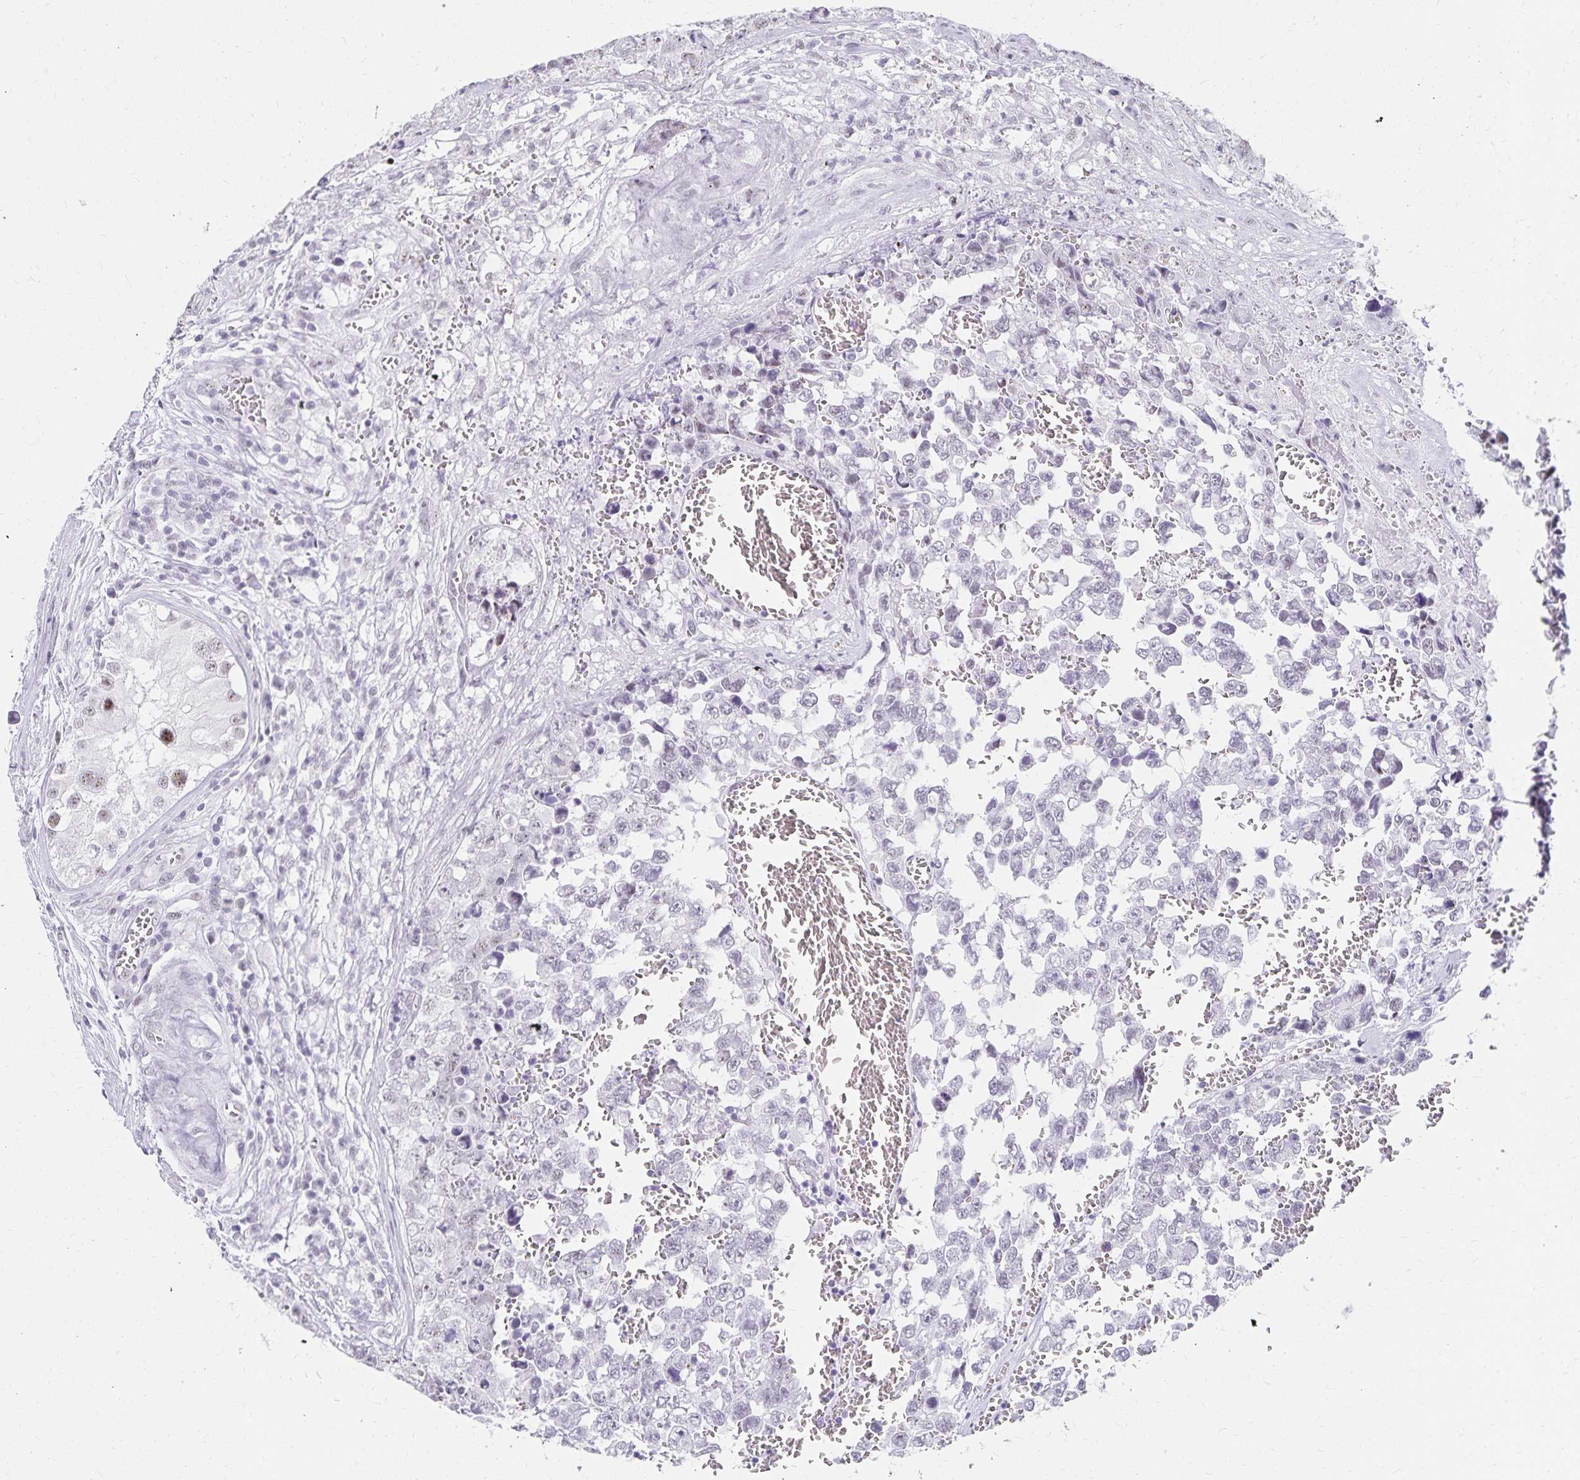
{"staining": {"intensity": "negative", "quantity": "none", "location": "none"}, "tissue": "testis cancer", "cell_type": "Tumor cells", "image_type": "cancer", "snomed": [{"axis": "morphology", "description": "Carcinoma, Embryonal, NOS"}, {"axis": "topography", "description": "Testis"}], "caption": "Tumor cells are negative for protein expression in human testis embryonal carcinoma.", "gene": "C20orf85", "patient": {"sex": "male", "age": 18}}